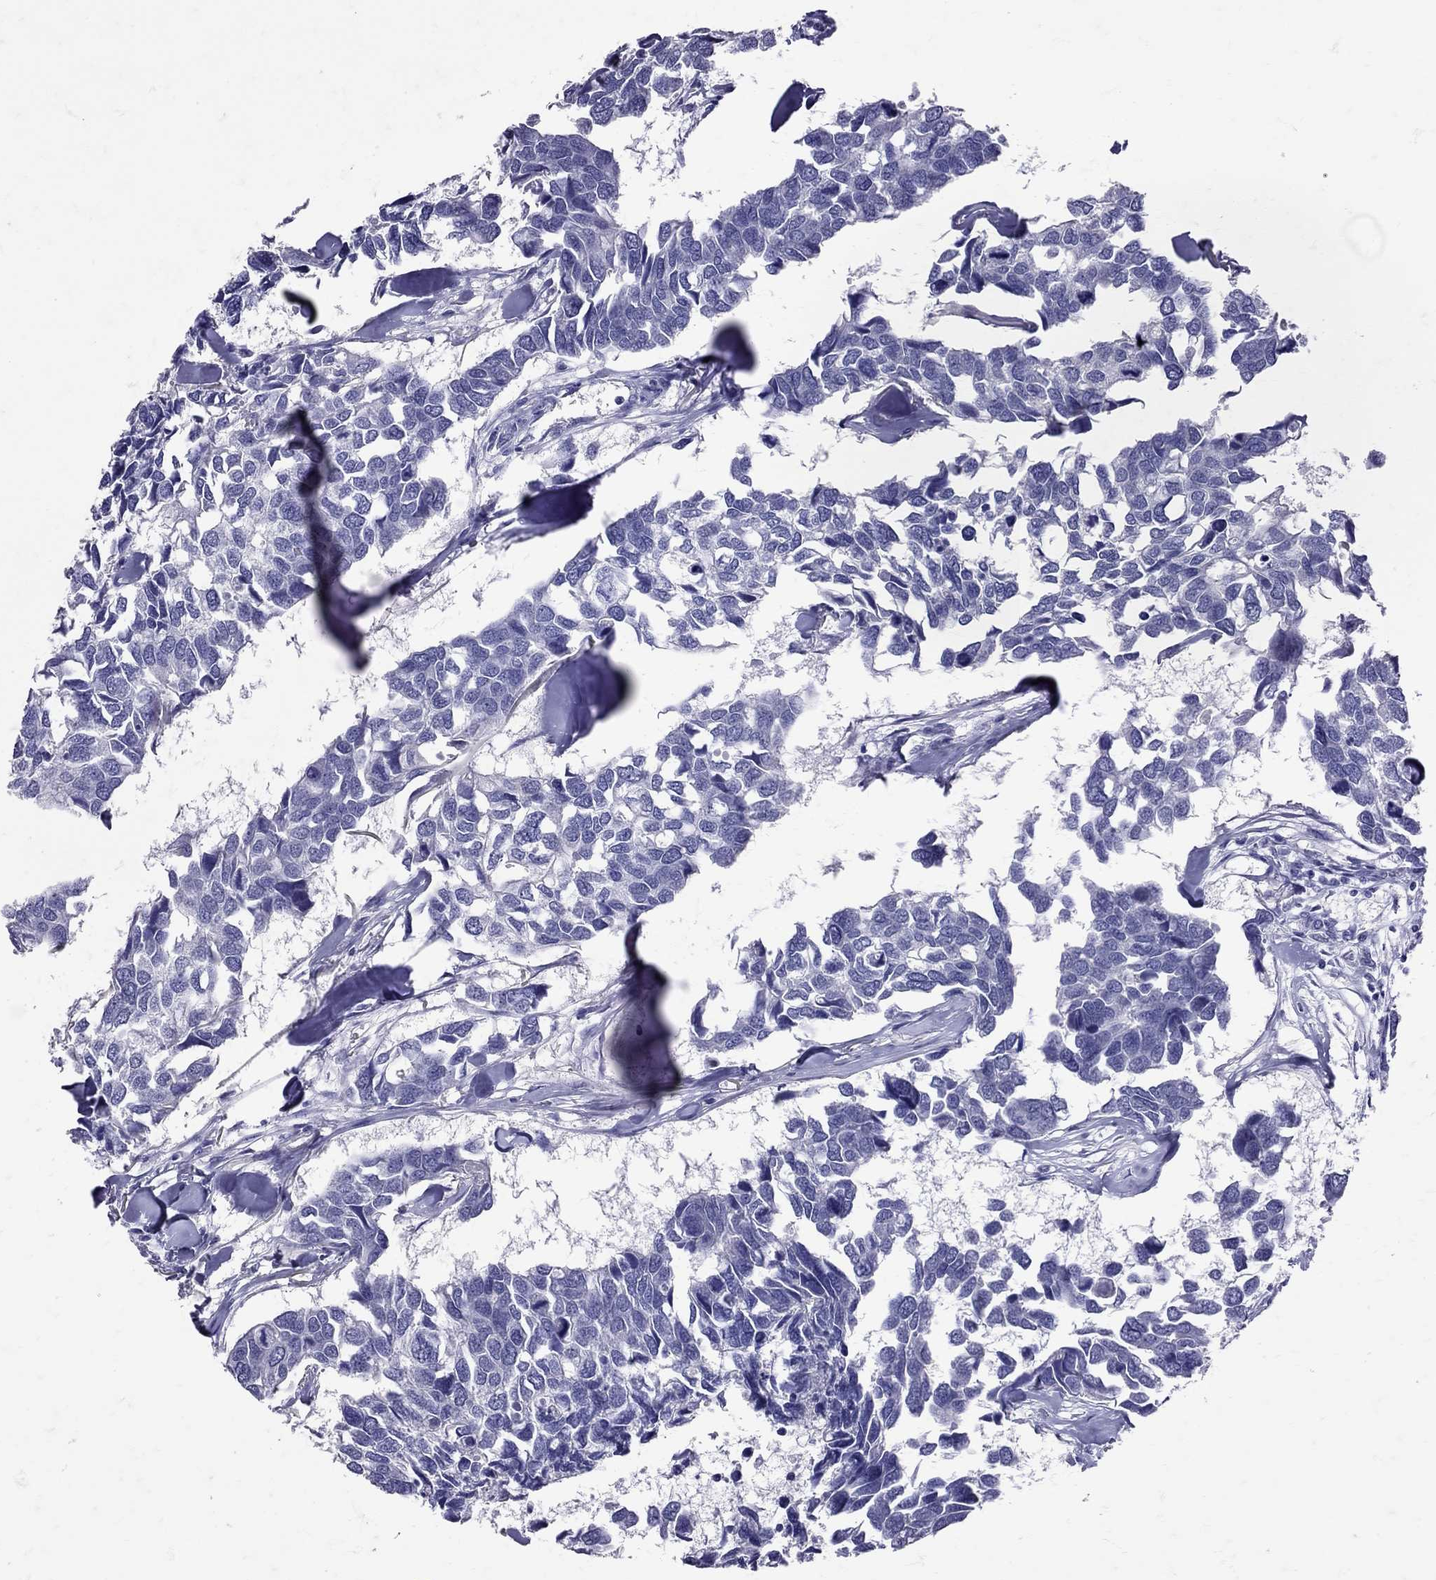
{"staining": {"intensity": "negative", "quantity": "none", "location": "none"}, "tissue": "breast cancer", "cell_type": "Tumor cells", "image_type": "cancer", "snomed": [{"axis": "morphology", "description": "Duct carcinoma"}, {"axis": "topography", "description": "Breast"}], "caption": "This is a micrograph of immunohistochemistry (IHC) staining of breast cancer (invasive ductal carcinoma), which shows no positivity in tumor cells.", "gene": "SST", "patient": {"sex": "female", "age": 83}}